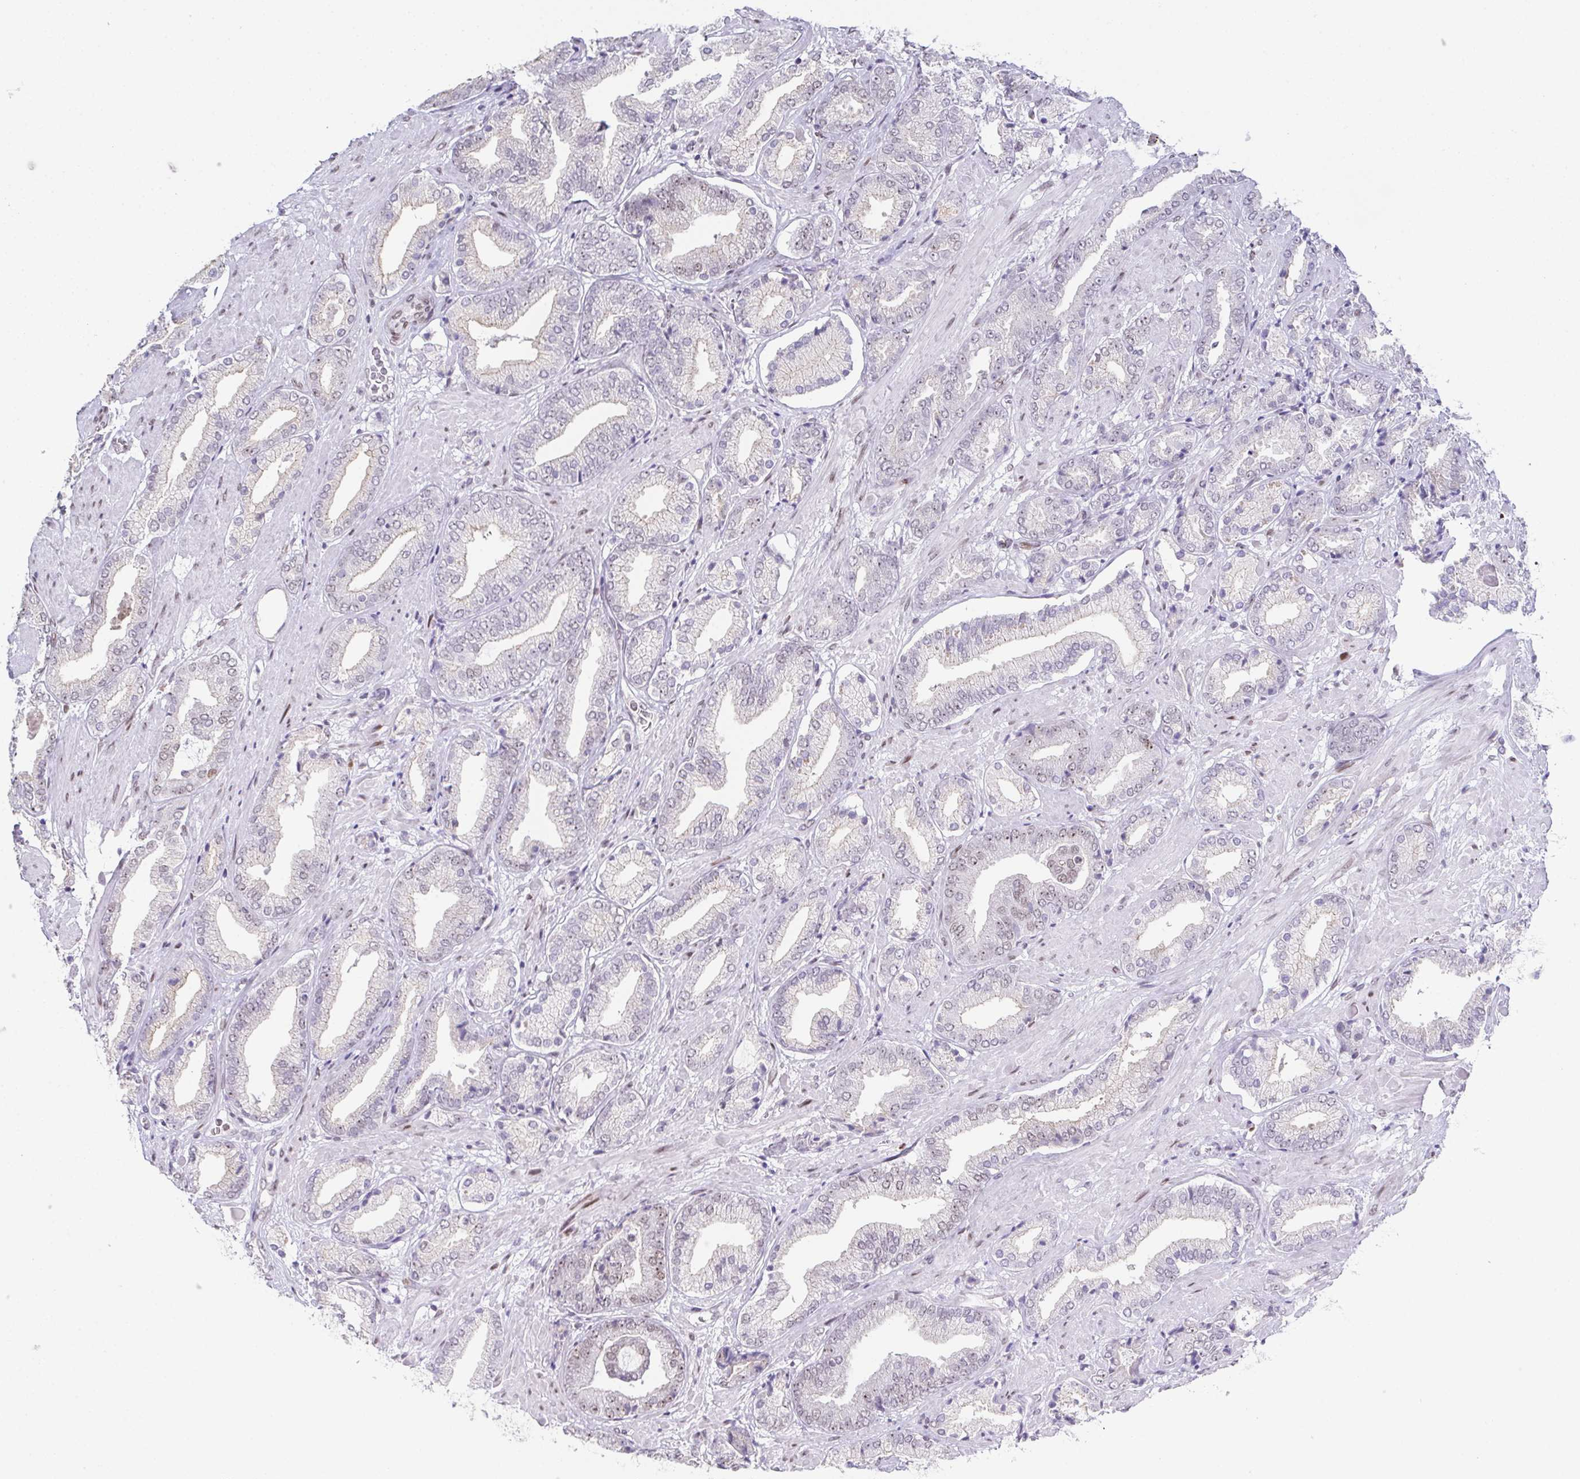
{"staining": {"intensity": "negative", "quantity": "none", "location": "none"}, "tissue": "prostate cancer", "cell_type": "Tumor cells", "image_type": "cancer", "snomed": [{"axis": "morphology", "description": "Adenocarcinoma, High grade"}, {"axis": "topography", "description": "Prostate"}], "caption": "Human prostate cancer stained for a protein using immunohistochemistry (IHC) displays no positivity in tumor cells.", "gene": "RB1", "patient": {"sex": "male", "age": 56}}